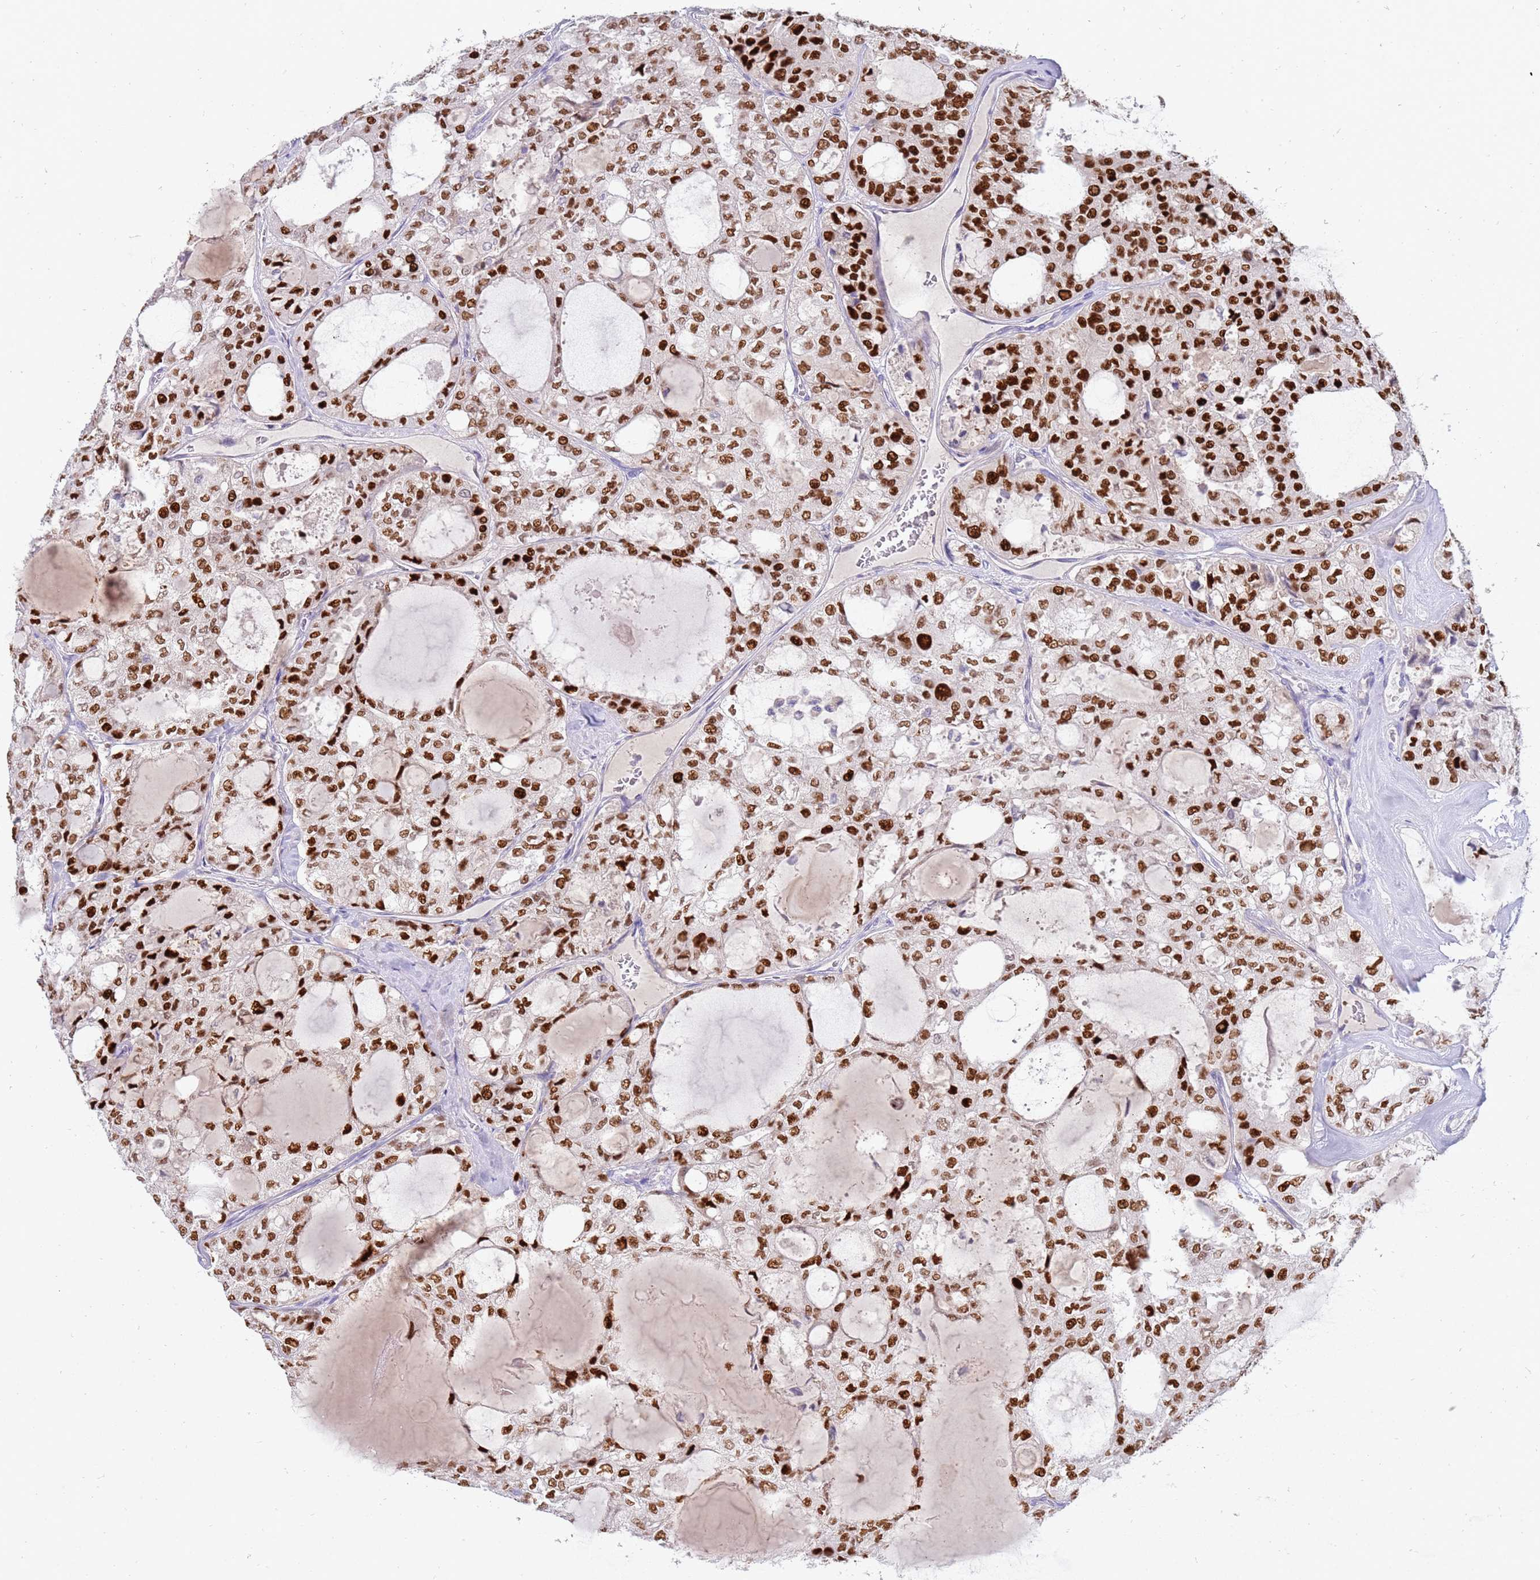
{"staining": {"intensity": "strong", "quantity": ">75%", "location": "nuclear"}, "tissue": "thyroid cancer", "cell_type": "Tumor cells", "image_type": "cancer", "snomed": [{"axis": "morphology", "description": "Follicular adenoma carcinoma, NOS"}, {"axis": "topography", "description": "Thyroid gland"}], "caption": "This is an image of IHC staining of thyroid cancer, which shows strong positivity in the nuclear of tumor cells.", "gene": "STK25", "patient": {"sex": "male", "age": 75}}